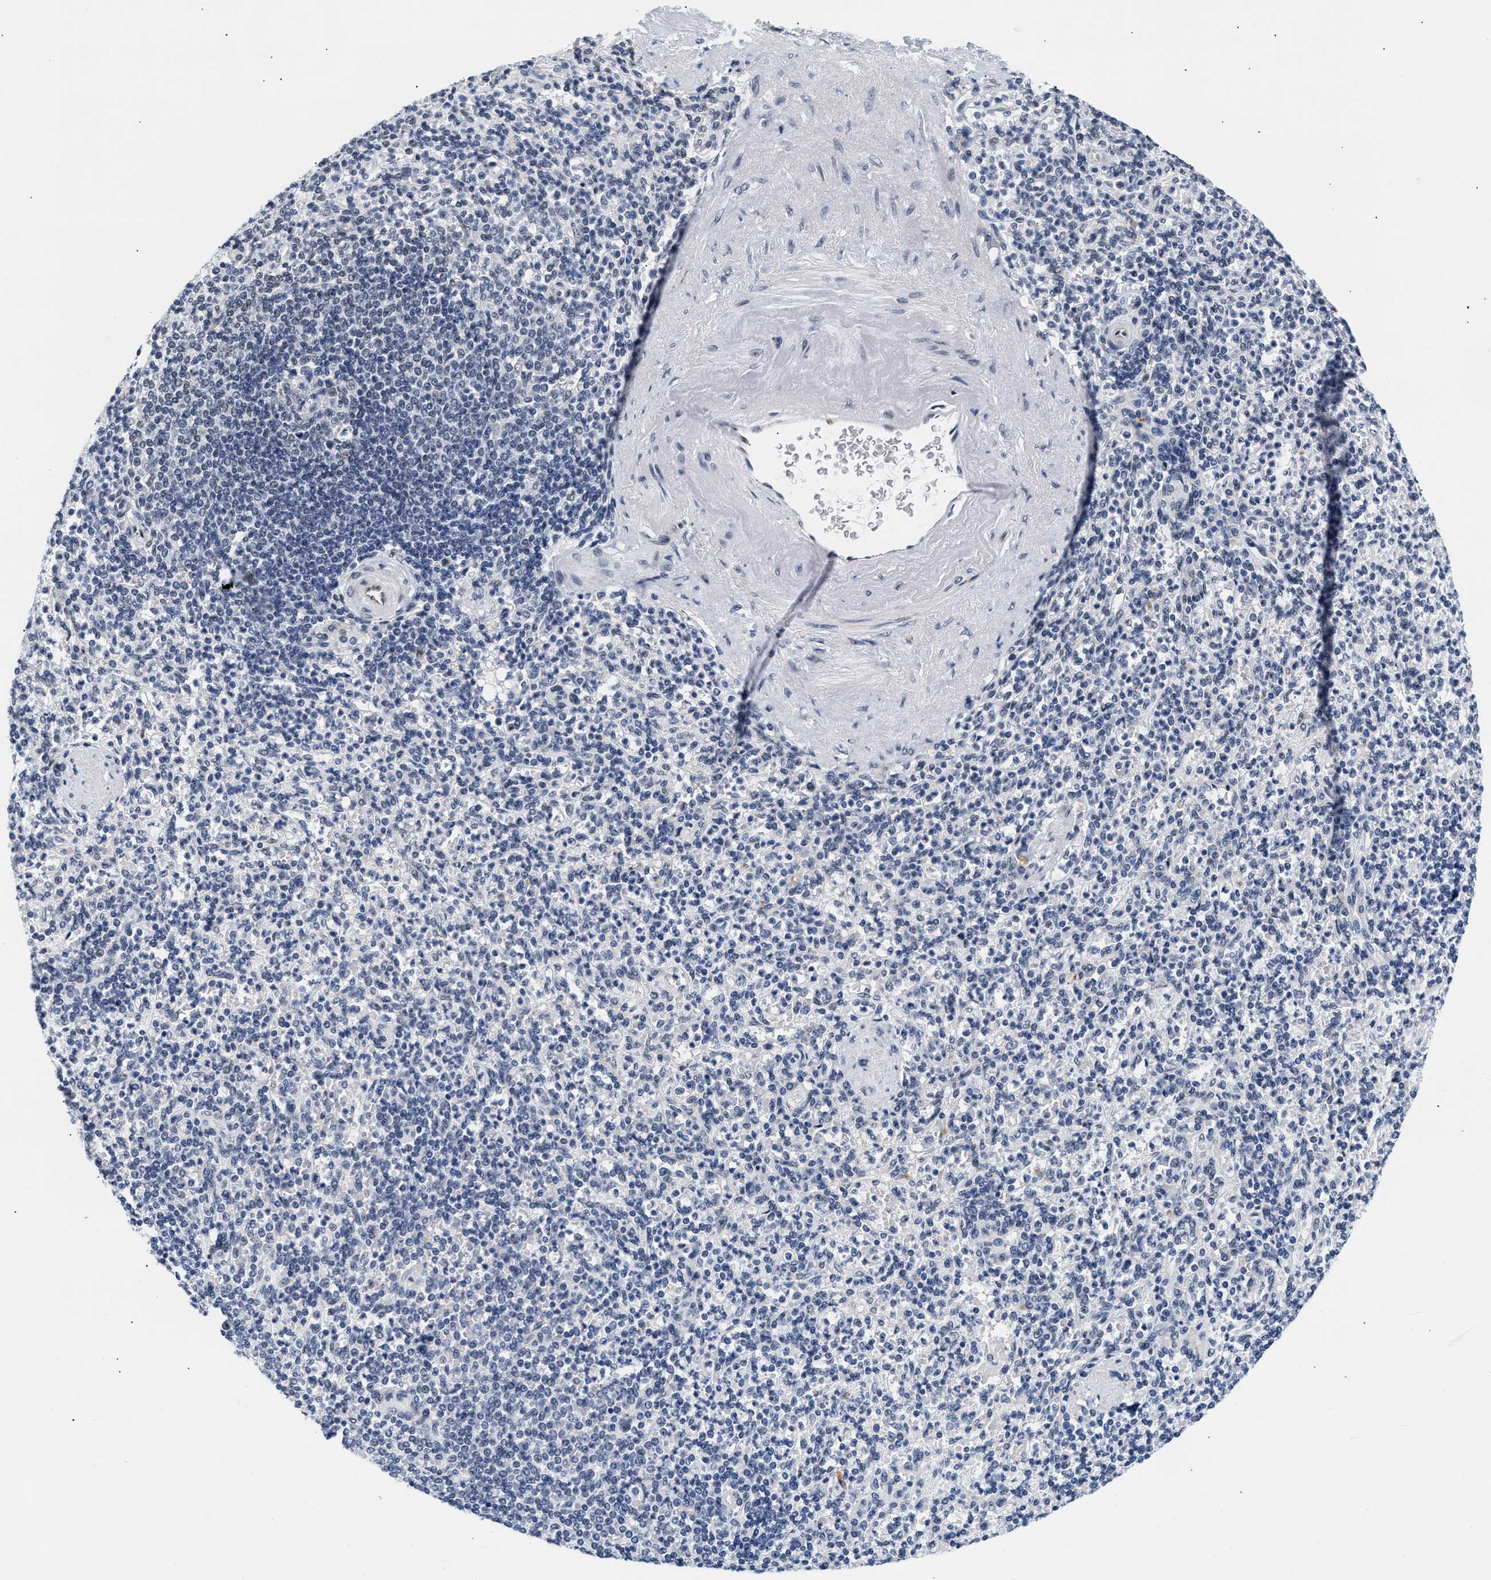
{"staining": {"intensity": "negative", "quantity": "none", "location": "none"}, "tissue": "spleen", "cell_type": "Cells in red pulp", "image_type": "normal", "snomed": [{"axis": "morphology", "description": "Normal tissue, NOS"}, {"axis": "topography", "description": "Spleen"}], "caption": "The histopathology image reveals no significant staining in cells in red pulp of spleen.", "gene": "THOC1", "patient": {"sex": "female", "age": 74}}